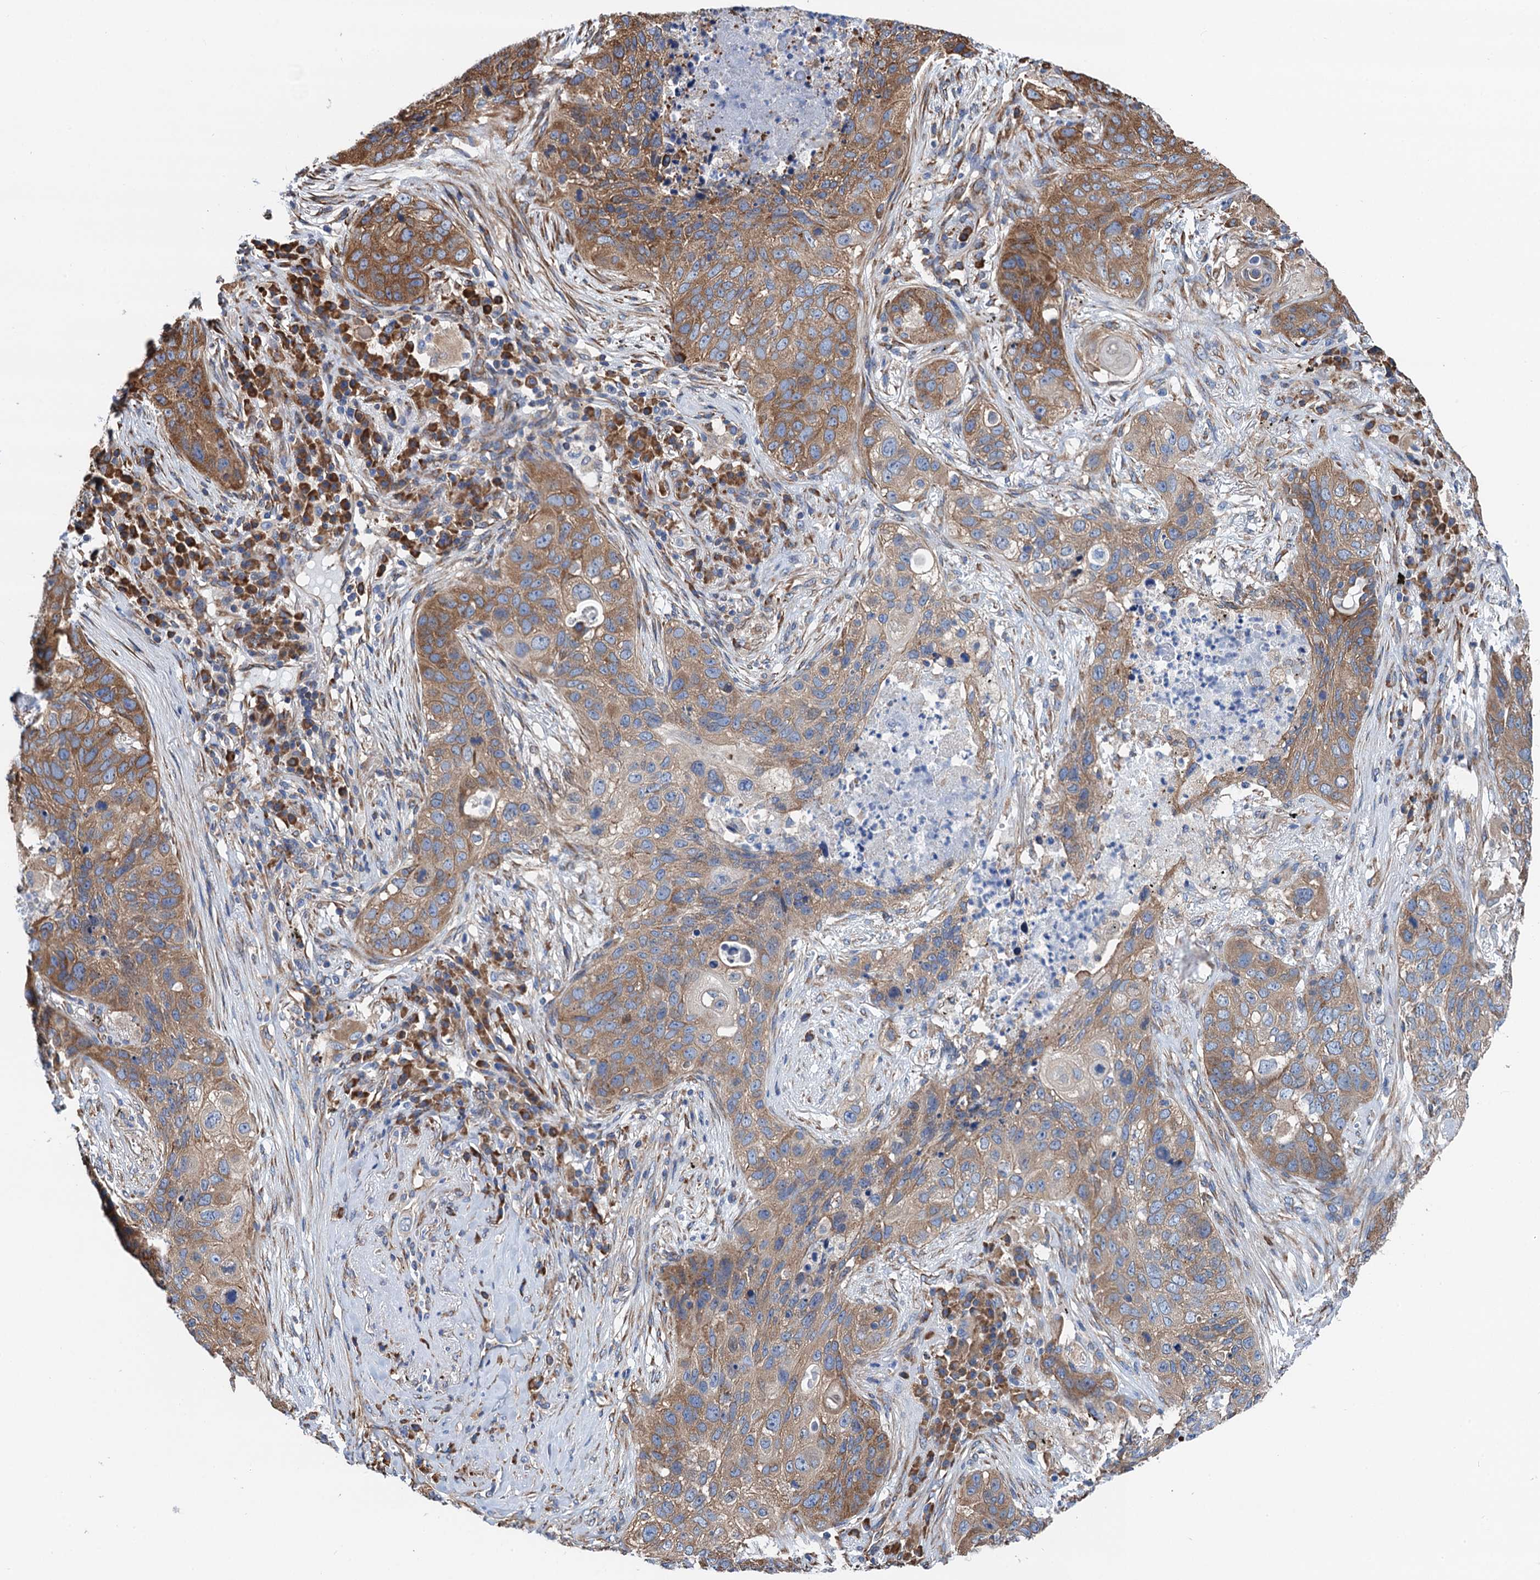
{"staining": {"intensity": "moderate", "quantity": ">75%", "location": "cytoplasmic/membranous"}, "tissue": "lung cancer", "cell_type": "Tumor cells", "image_type": "cancer", "snomed": [{"axis": "morphology", "description": "Squamous cell carcinoma, NOS"}, {"axis": "topography", "description": "Lung"}], "caption": "A brown stain shows moderate cytoplasmic/membranous positivity of a protein in lung cancer tumor cells.", "gene": "SLC12A7", "patient": {"sex": "female", "age": 63}}